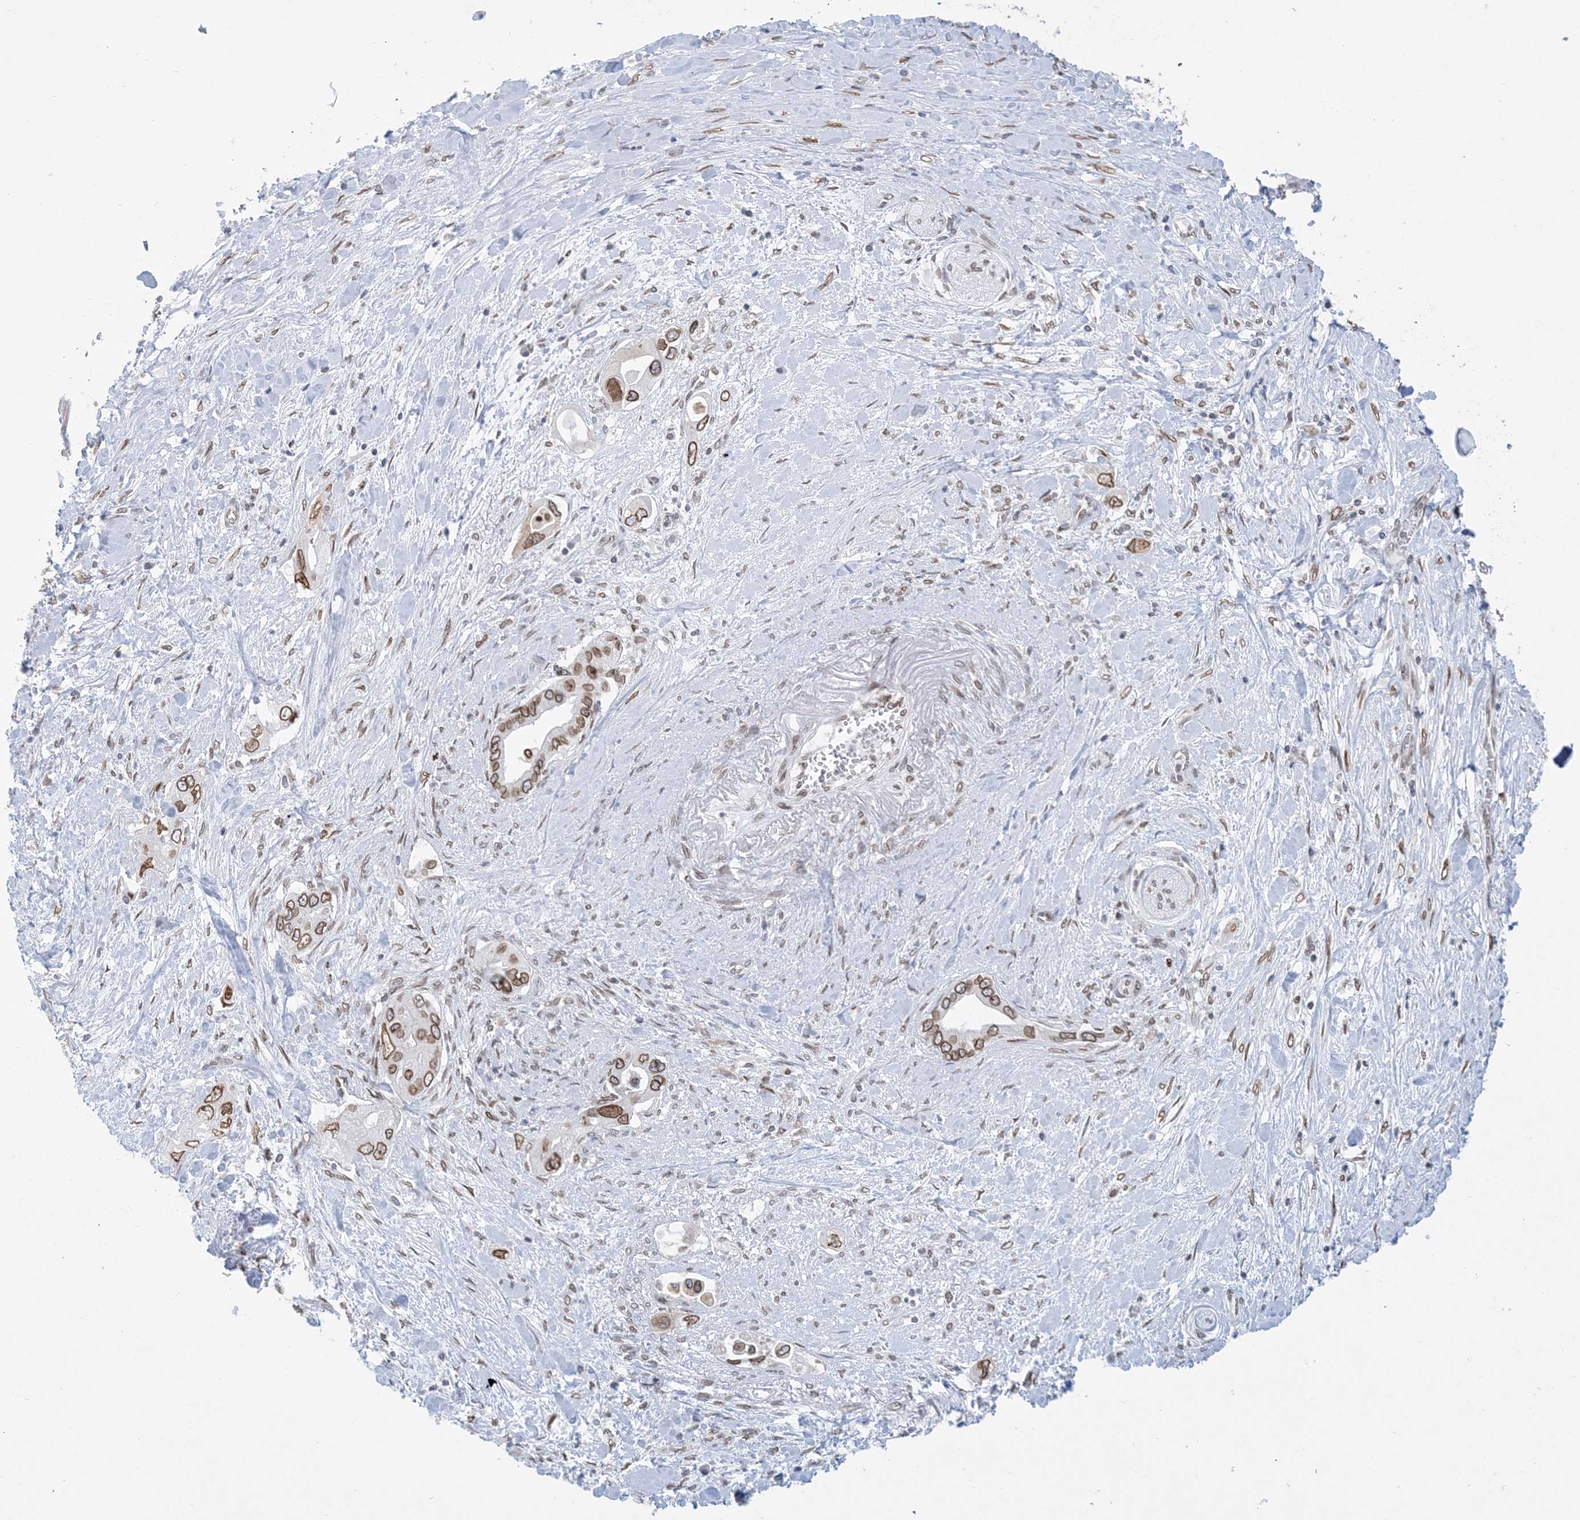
{"staining": {"intensity": "moderate", "quantity": ">75%", "location": "cytoplasmic/membranous,nuclear"}, "tissue": "pancreatic cancer", "cell_type": "Tumor cells", "image_type": "cancer", "snomed": [{"axis": "morphology", "description": "Inflammation, NOS"}, {"axis": "morphology", "description": "Adenocarcinoma, NOS"}, {"axis": "topography", "description": "Pancreas"}], "caption": "Pancreatic cancer (adenocarcinoma) stained with a brown dye exhibits moderate cytoplasmic/membranous and nuclear positive positivity in about >75% of tumor cells.", "gene": "PCYT1A", "patient": {"sex": "female", "age": 56}}